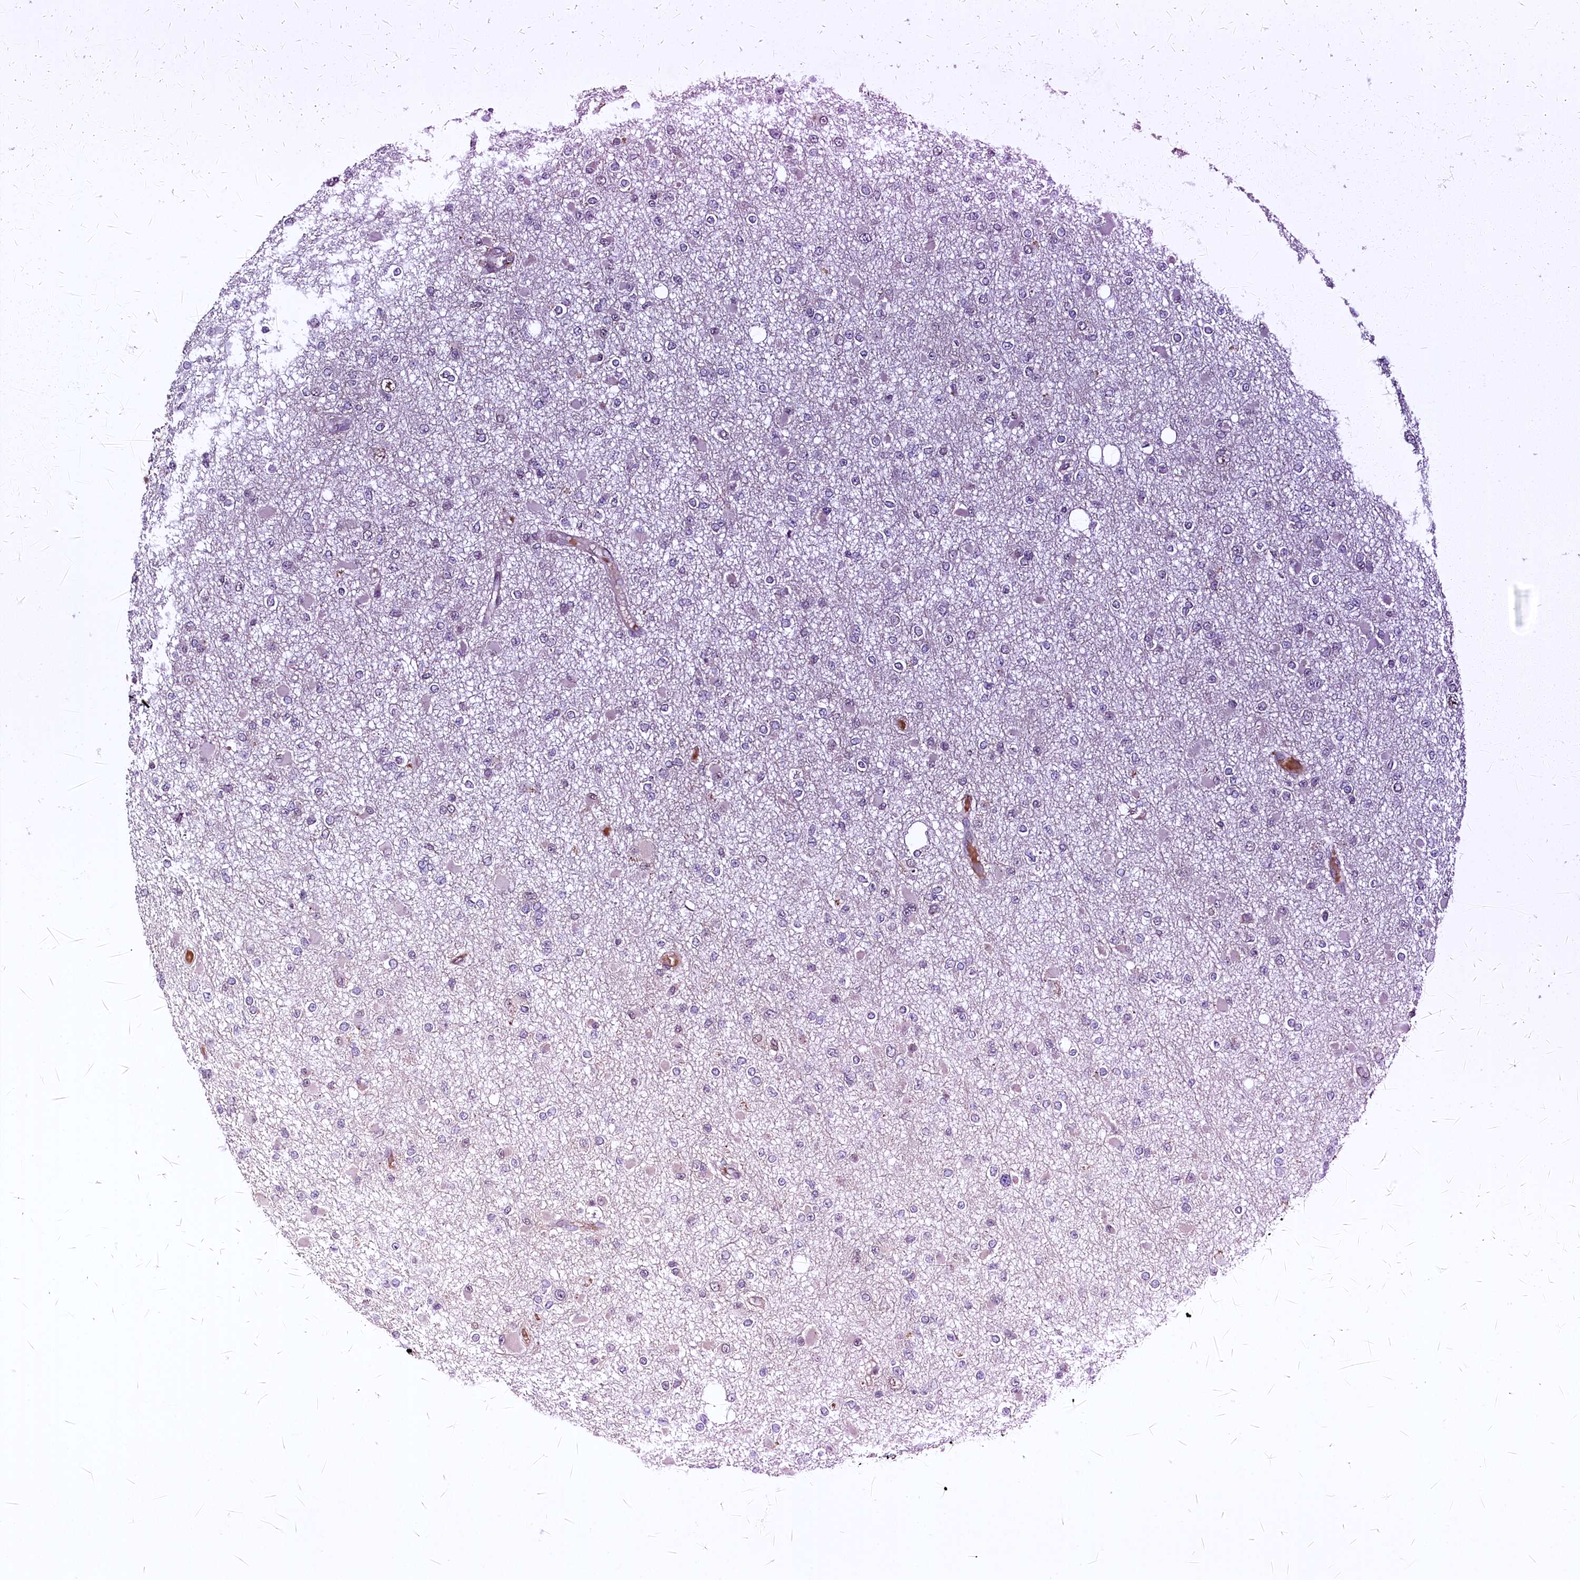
{"staining": {"intensity": "negative", "quantity": "none", "location": "none"}, "tissue": "glioma", "cell_type": "Tumor cells", "image_type": "cancer", "snomed": [{"axis": "morphology", "description": "Glioma, malignant, Low grade"}, {"axis": "topography", "description": "Brain"}], "caption": "IHC histopathology image of neoplastic tissue: human malignant low-grade glioma stained with DAB (3,3'-diaminobenzidine) reveals no significant protein staining in tumor cells. (IHC, brightfield microscopy, high magnification).", "gene": "N4BP2L1", "patient": {"sex": "female", "age": 22}}